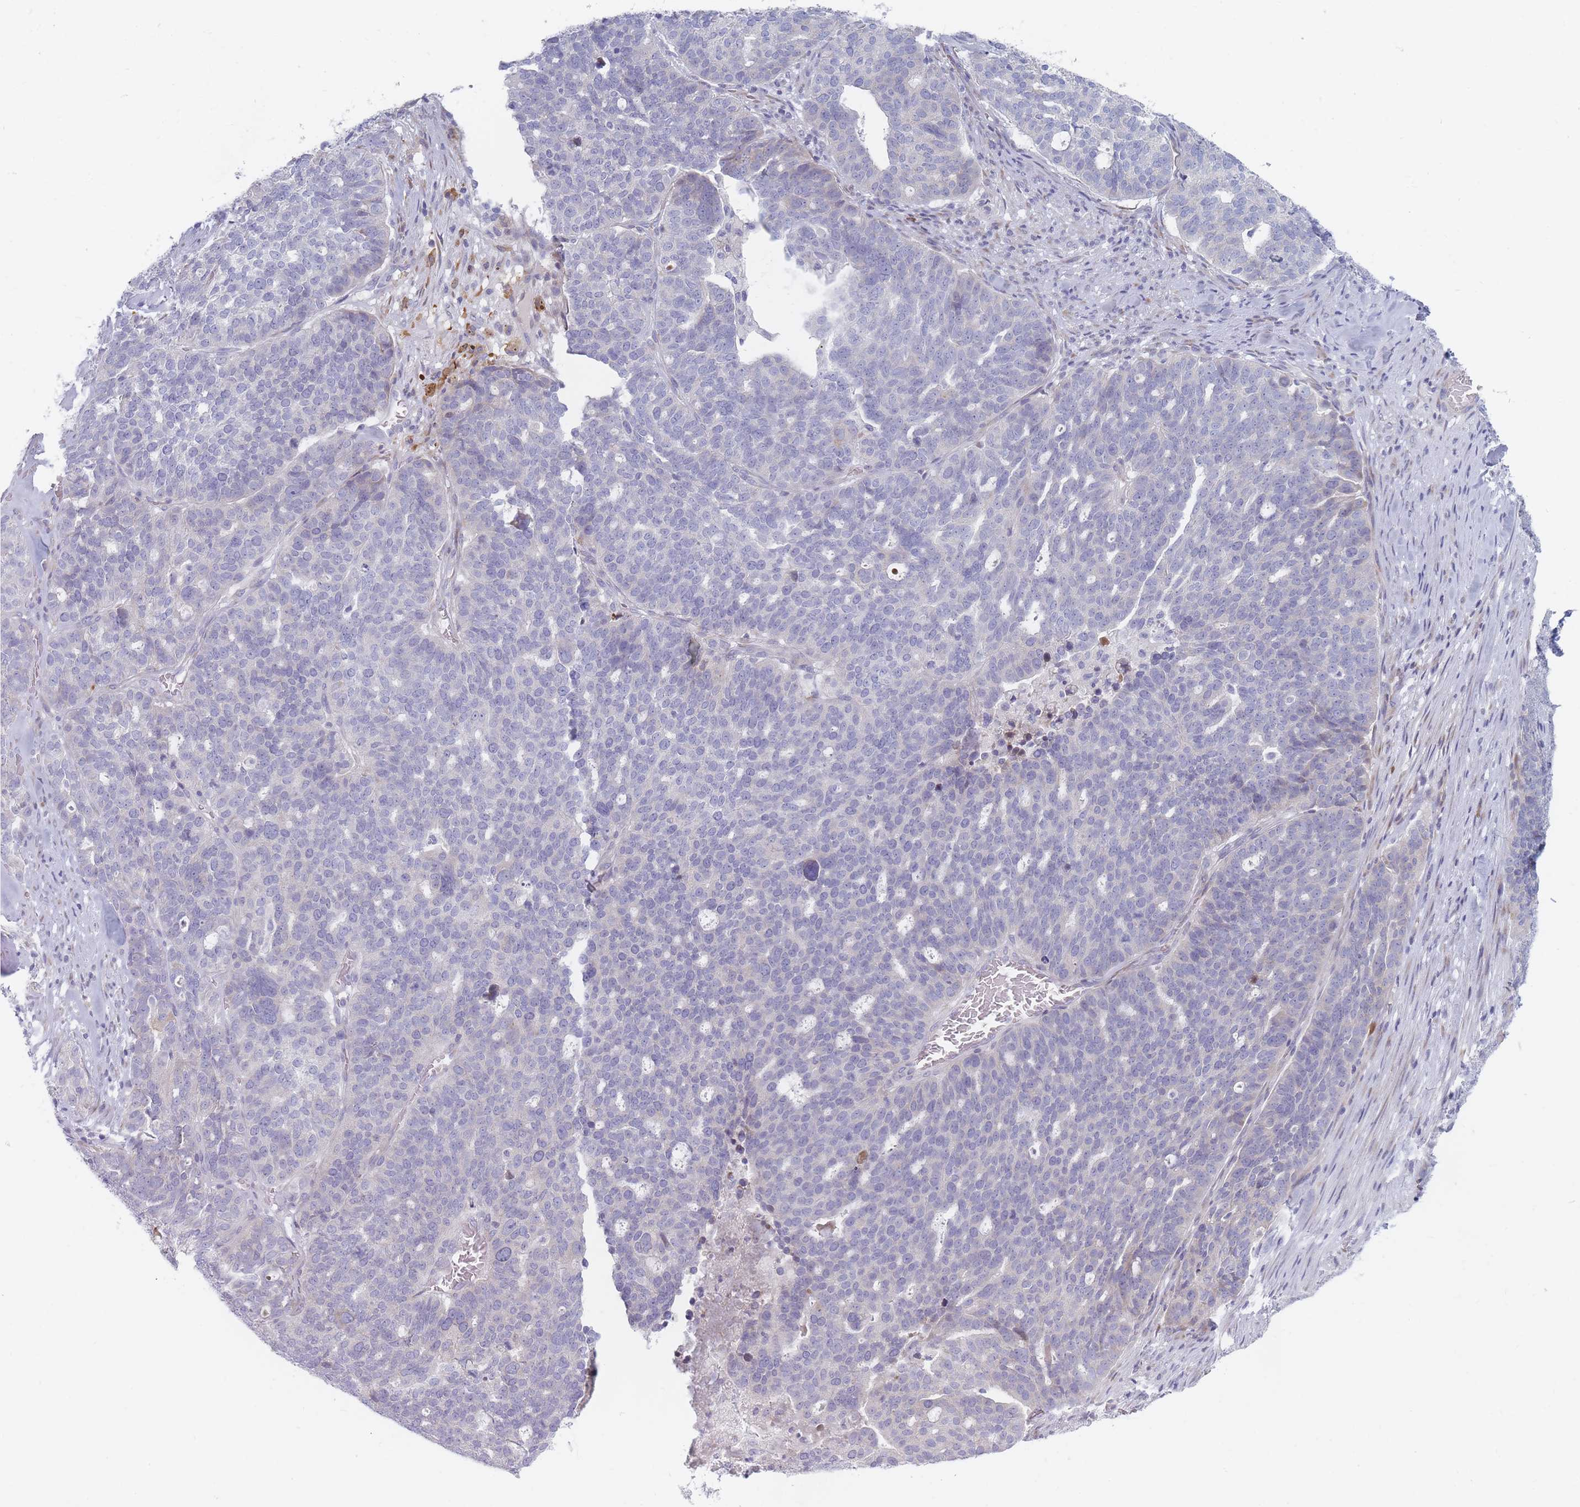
{"staining": {"intensity": "negative", "quantity": "none", "location": "none"}, "tissue": "ovarian cancer", "cell_type": "Tumor cells", "image_type": "cancer", "snomed": [{"axis": "morphology", "description": "Cystadenocarcinoma, serous, NOS"}, {"axis": "topography", "description": "Ovary"}], "caption": "This is a micrograph of immunohistochemistry (IHC) staining of serous cystadenocarcinoma (ovarian), which shows no expression in tumor cells. (Brightfield microscopy of DAB (3,3'-diaminobenzidine) immunohistochemistry (IHC) at high magnification).", "gene": "SPATS1", "patient": {"sex": "female", "age": 59}}